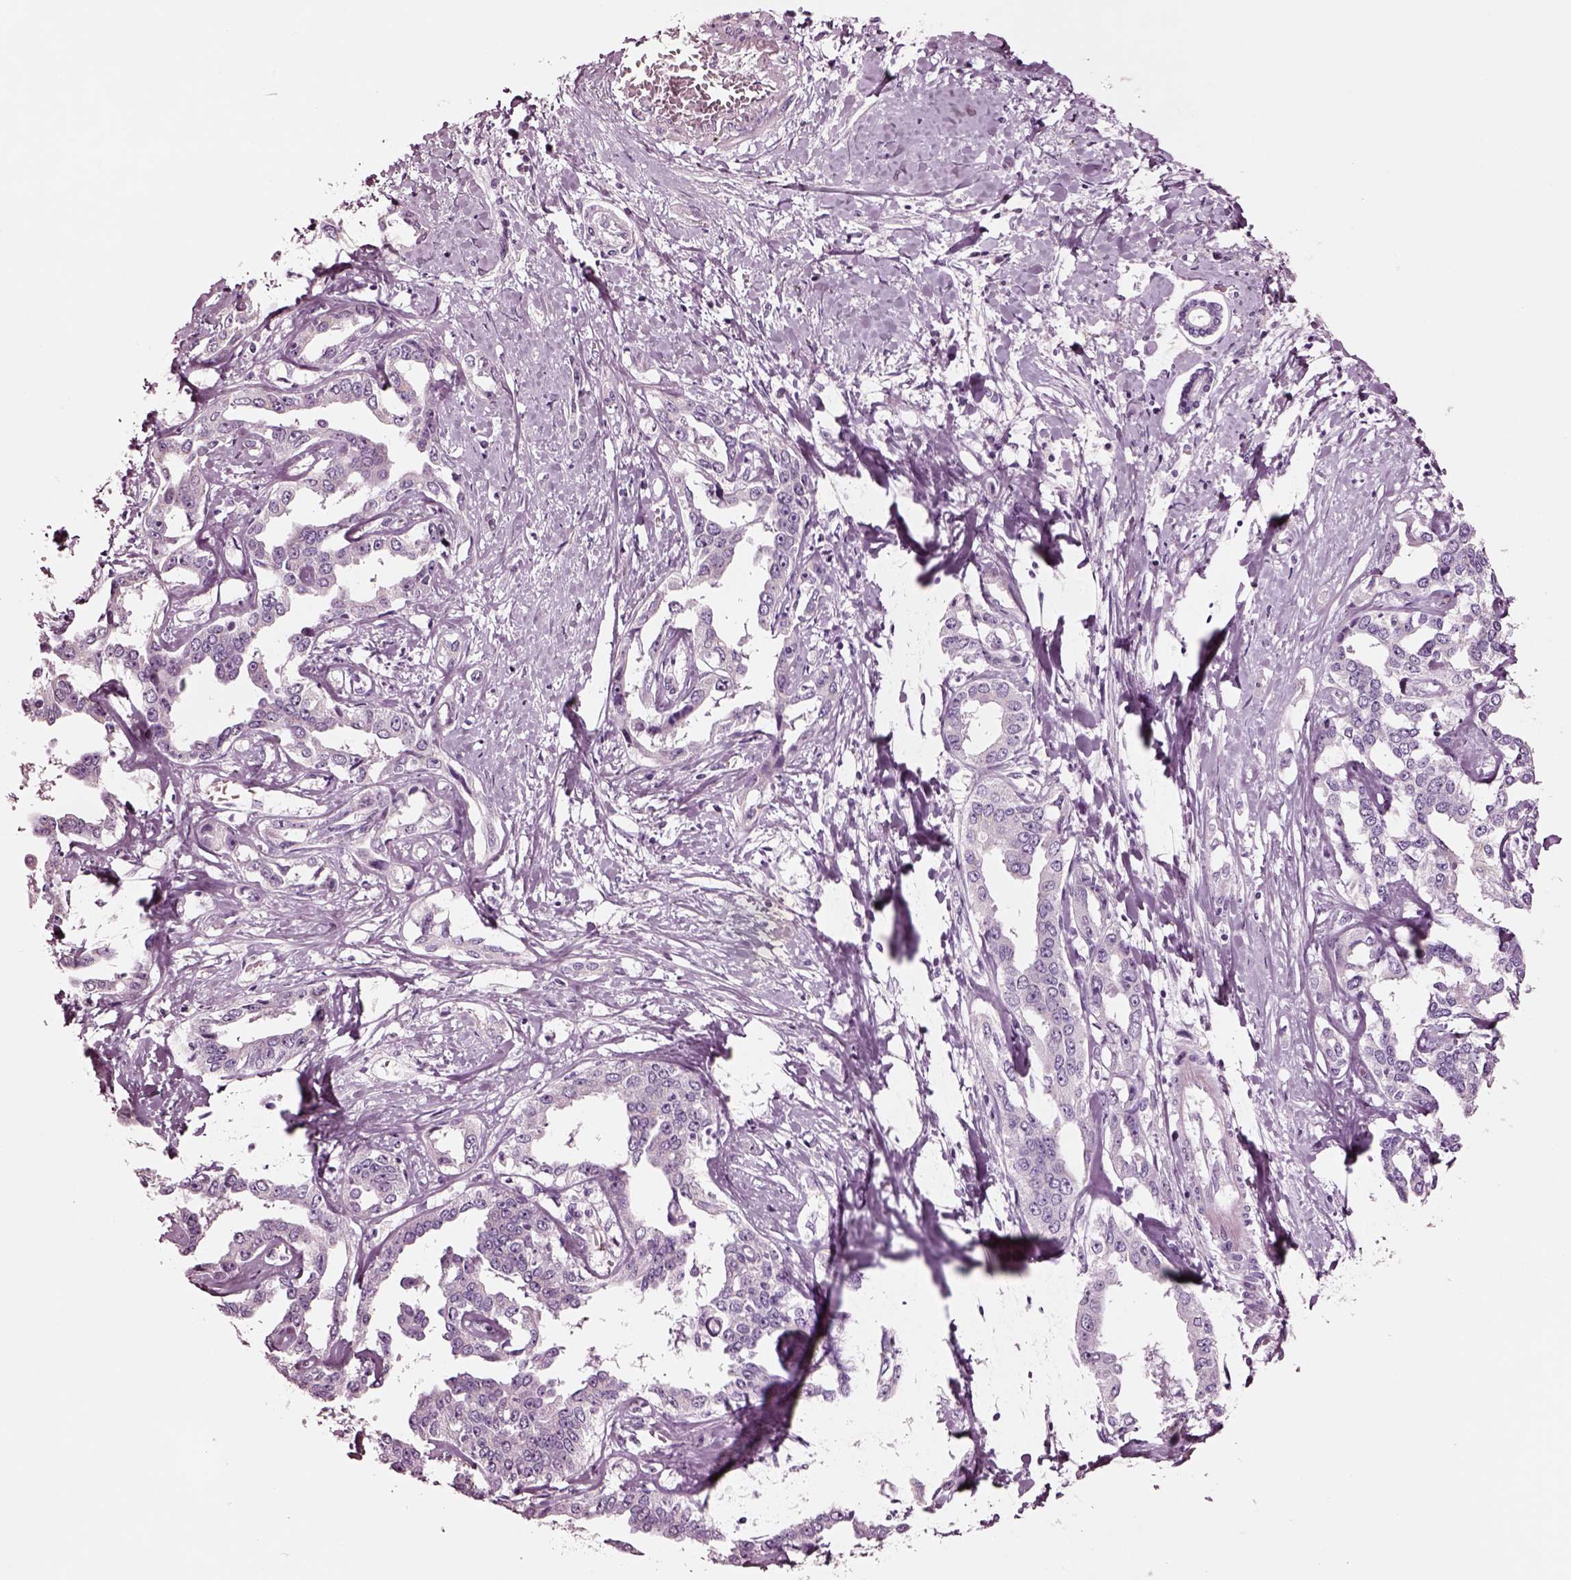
{"staining": {"intensity": "negative", "quantity": "none", "location": "none"}, "tissue": "liver cancer", "cell_type": "Tumor cells", "image_type": "cancer", "snomed": [{"axis": "morphology", "description": "Cholangiocarcinoma"}, {"axis": "topography", "description": "Liver"}], "caption": "Immunohistochemistry (IHC) of liver cancer shows no positivity in tumor cells.", "gene": "NMRK2", "patient": {"sex": "male", "age": 59}}